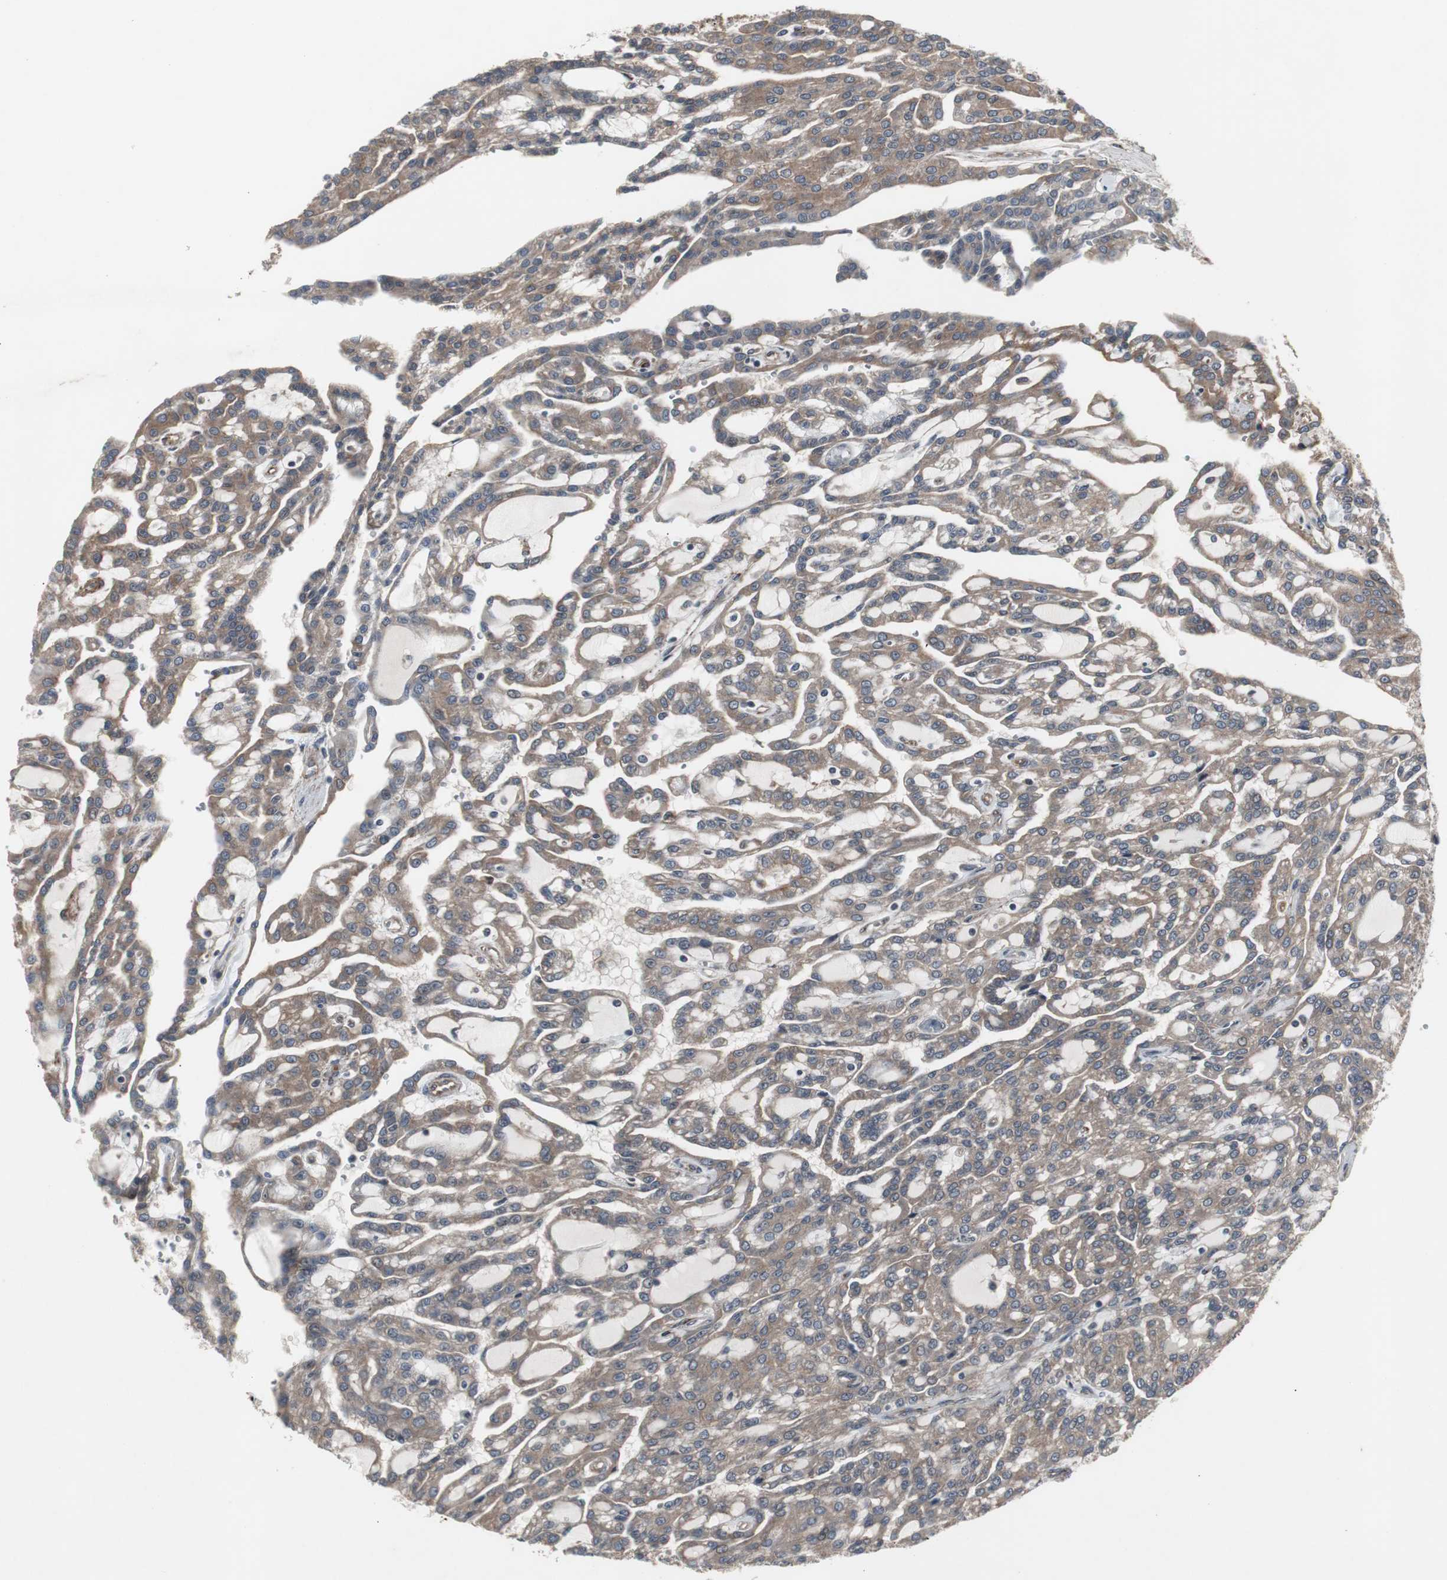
{"staining": {"intensity": "weak", "quantity": ">75%", "location": "cytoplasmic/membranous"}, "tissue": "renal cancer", "cell_type": "Tumor cells", "image_type": "cancer", "snomed": [{"axis": "morphology", "description": "Adenocarcinoma, NOS"}, {"axis": "topography", "description": "Kidney"}], "caption": "Renal cancer tissue demonstrates weak cytoplasmic/membranous expression in about >75% of tumor cells, visualized by immunohistochemistry.", "gene": "ATP2B2", "patient": {"sex": "male", "age": 63}}